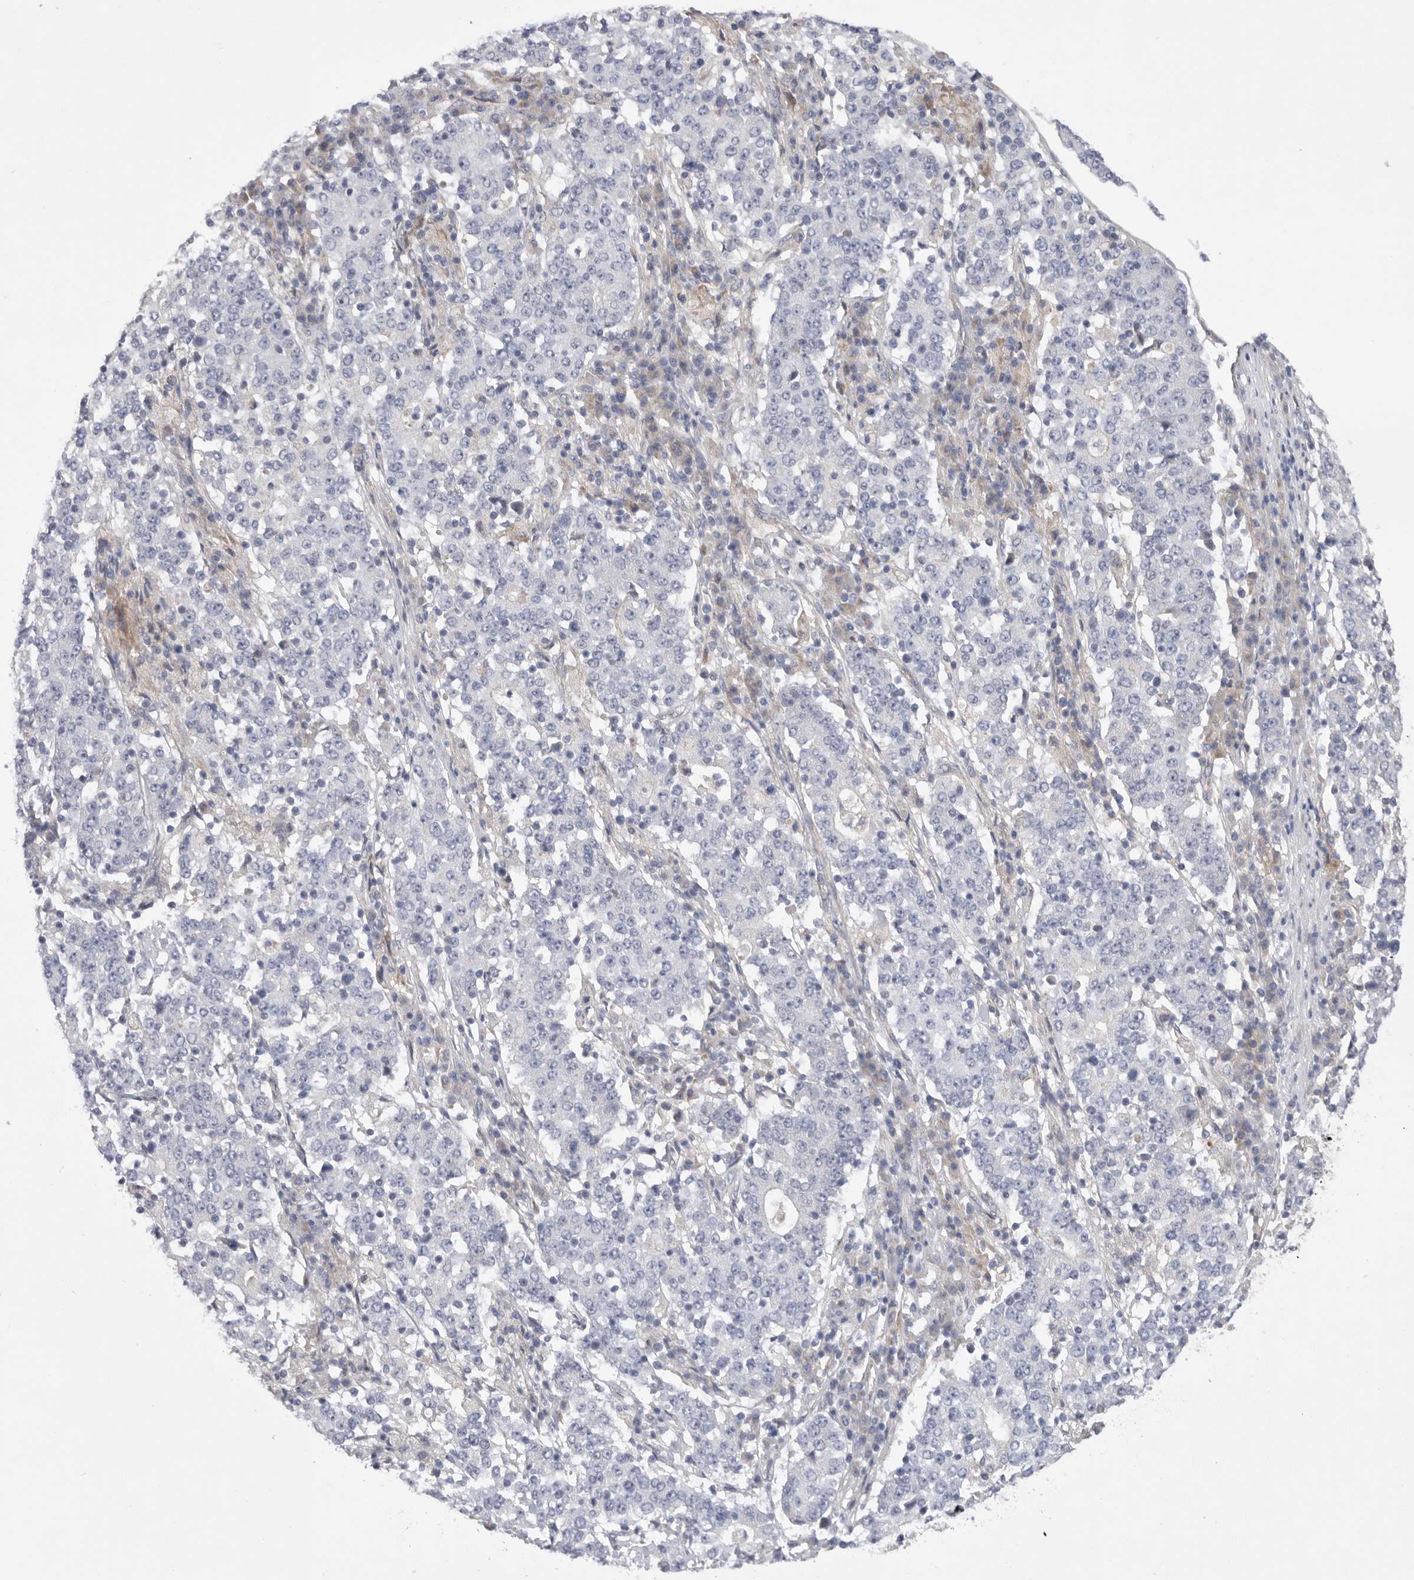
{"staining": {"intensity": "negative", "quantity": "none", "location": "none"}, "tissue": "stomach cancer", "cell_type": "Tumor cells", "image_type": "cancer", "snomed": [{"axis": "morphology", "description": "Adenocarcinoma, NOS"}, {"axis": "topography", "description": "Stomach"}], "caption": "A high-resolution photomicrograph shows IHC staining of adenocarcinoma (stomach), which exhibits no significant staining in tumor cells.", "gene": "MTFR1L", "patient": {"sex": "male", "age": 59}}